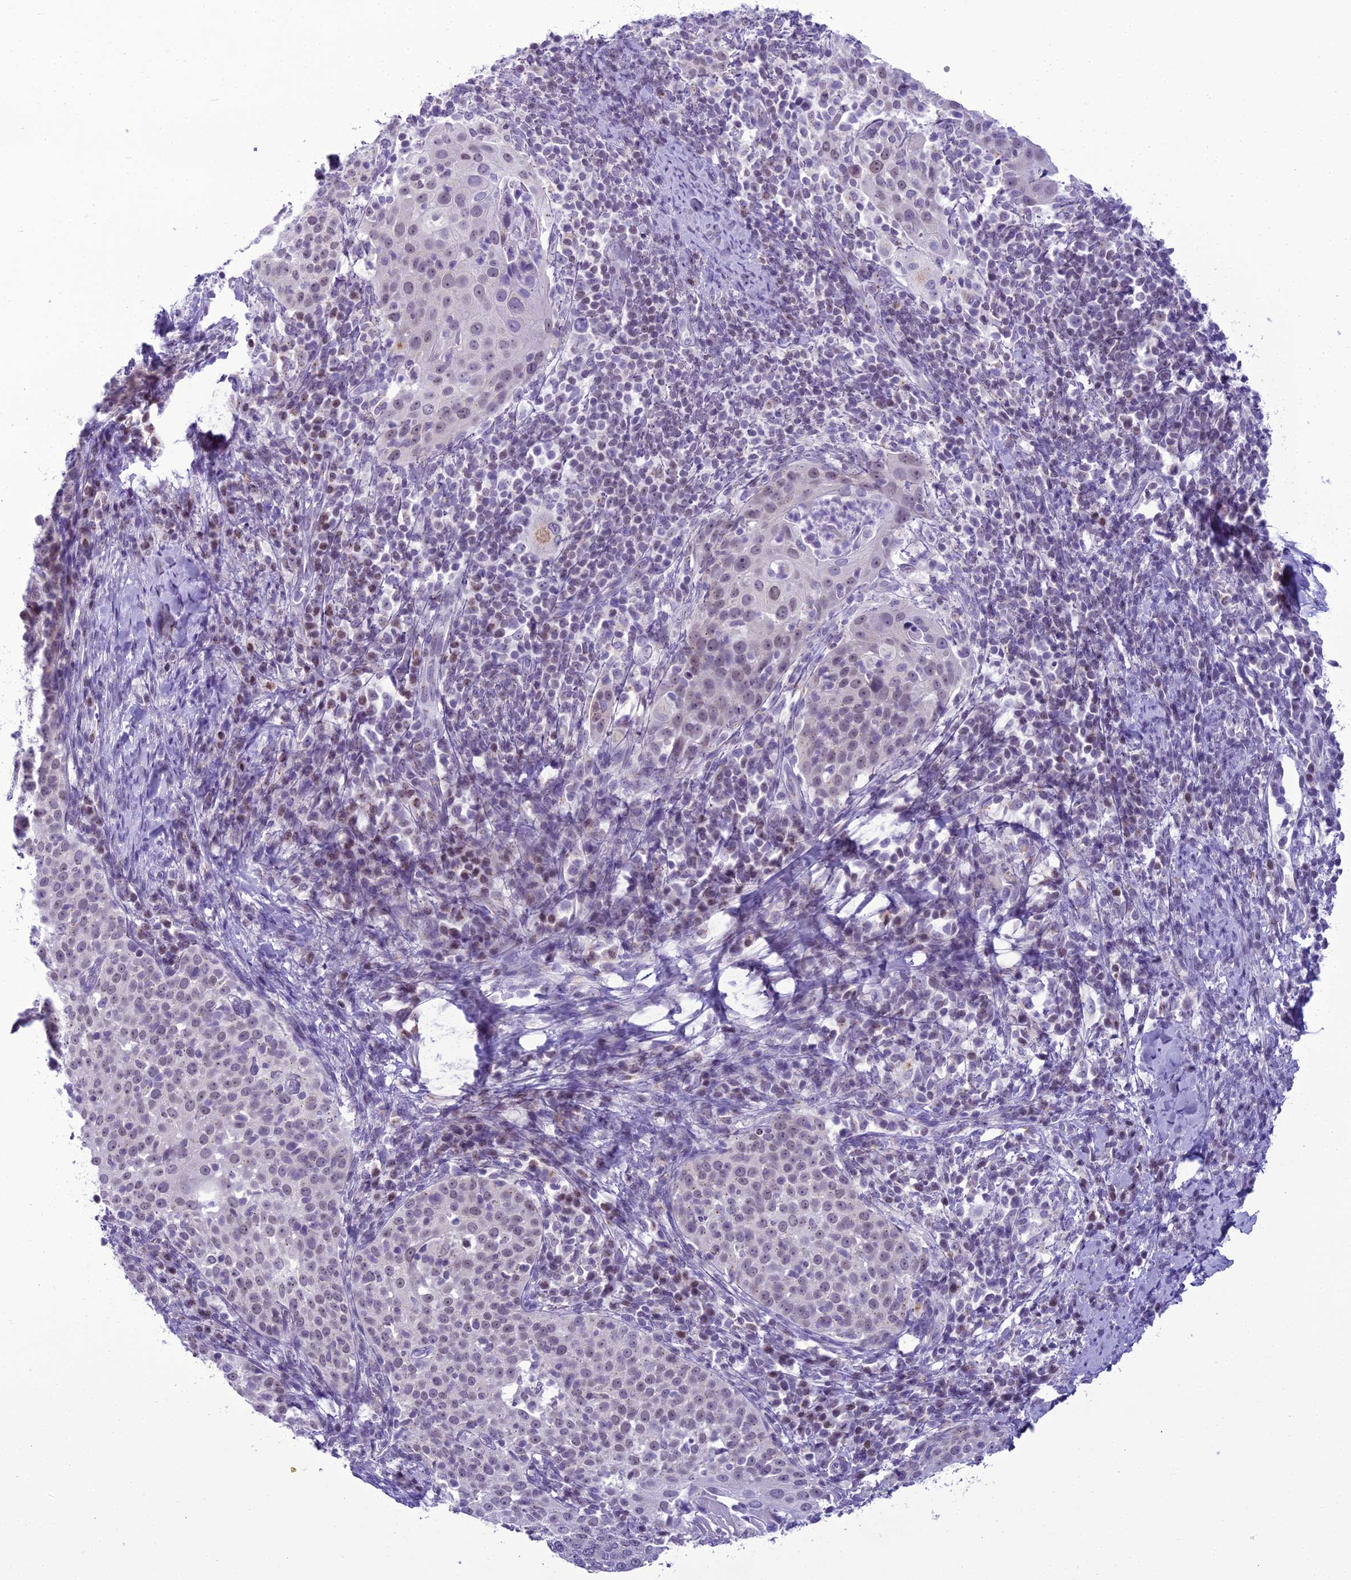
{"staining": {"intensity": "negative", "quantity": "none", "location": "none"}, "tissue": "cervical cancer", "cell_type": "Tumor cells", "image_type": "cancer", "snomed": [{"axis": "morphology", "description": "Squamous cell carcinoma, NOS"}, {"axis": "topography", "description": "Cervix"}], "caption": "High magnification brightfield microscopy of cervical squamous cell carcinoma stained with DAB (brown) and counterstained with hematoxylin (blue): tumor cells show no significant staining. (DAB (3,3'-diaminobenzidine) immunohistochemistry (IHC) with hematoxylin counter stain).", "gene": "B9D2", "patient": {"sex": "female", "age": 57}}